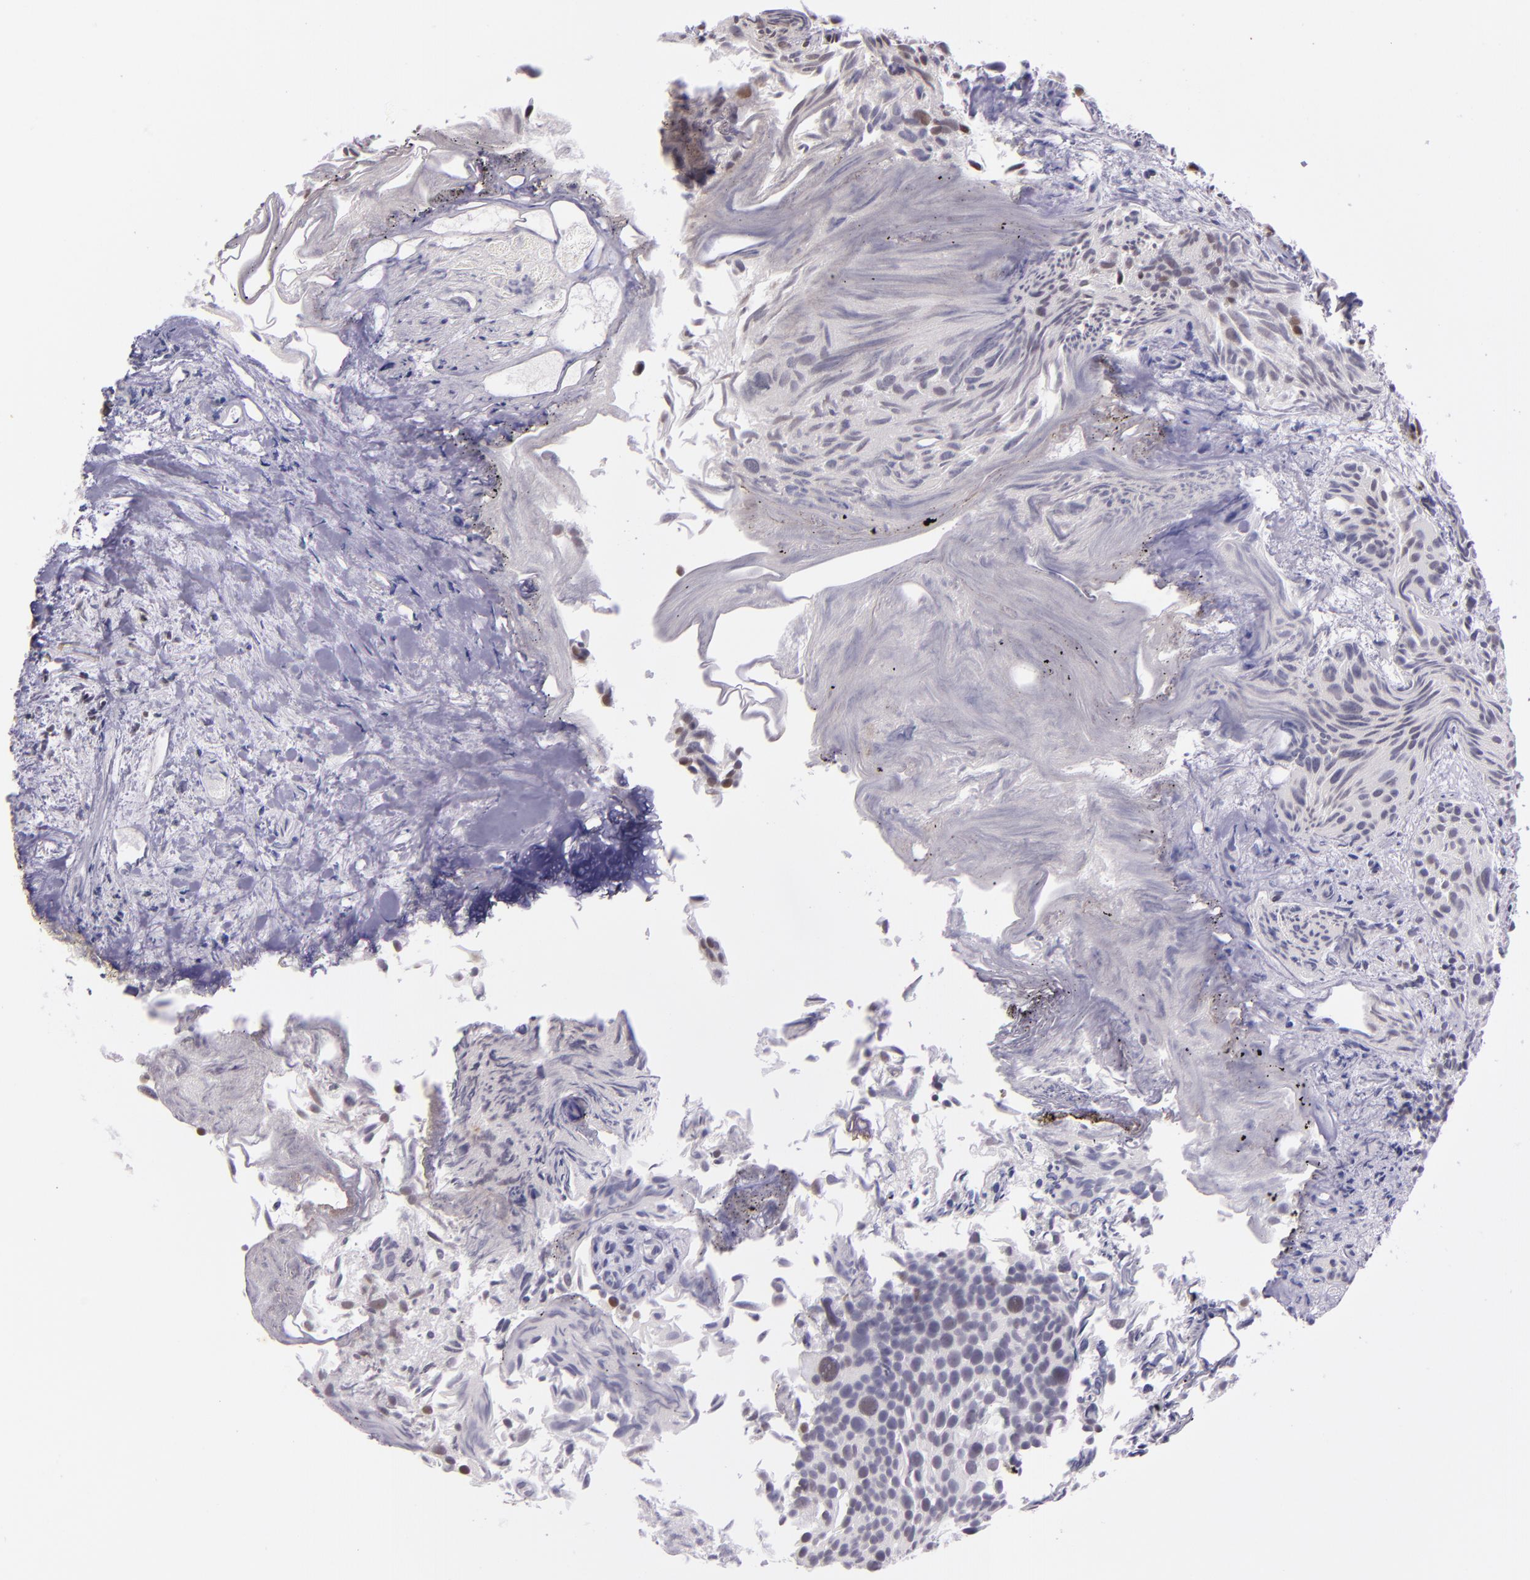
{"staining": {"intensity": "negative", "quantity": "none", "location": "none"}, "tissue": "urothelial cancer", "cell_type": "Tumor cells", "image_type": "cancer", "snomed": [{"axis": "morphology", "description": "Urothelial carcinoma, High grade"}, {"axis": "topography", "description": "Urinary bladder"}], "caption": "Tumor cells show no significant protein positivity in urothelial cancer. (DAB (3,3'-diaminobenzidine) immunohistochemistry, high magnification).", "gene": "USF1", "patient": {"sex": "female", "age": 78}}